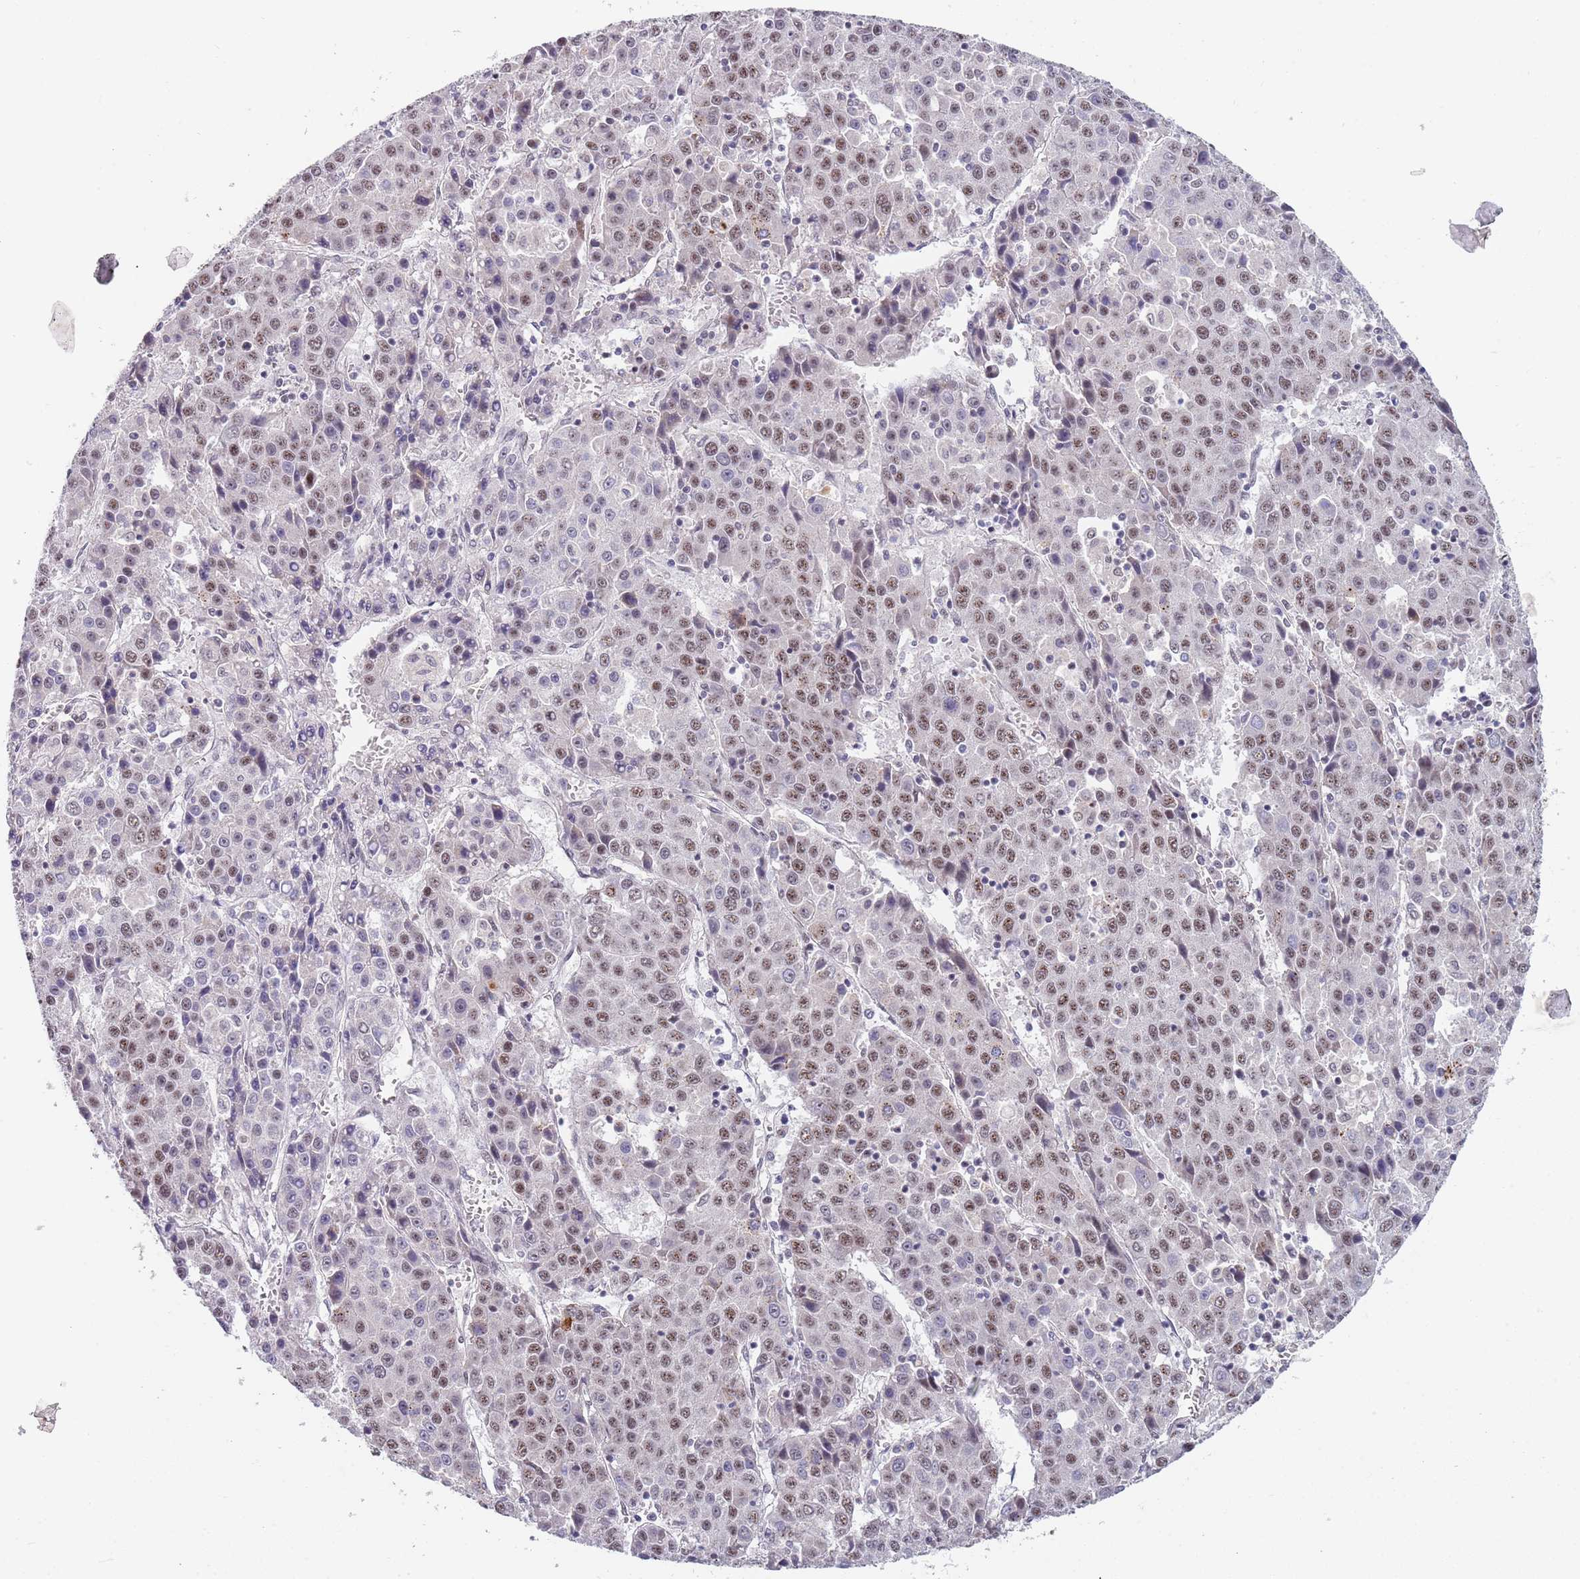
{"staining": {"intensity": "moderate", "quantity": "25%-75%", "location": "nuclear"}, "tissue": "liver cancer", "cell_type": "Tumor cells", "image_type": "cancer", "snomed": [{"axis": "morphology", "description": "Carcinoma, Hepatocellular, NOS"}, {"axis": "topography", "description": "Liver"}], "caption": "Liver cancer stained with a protein marker shows moderate staining in tumor cells.", "gene": "PLCL2", "patient": {"sex": "female", "age": 53}}